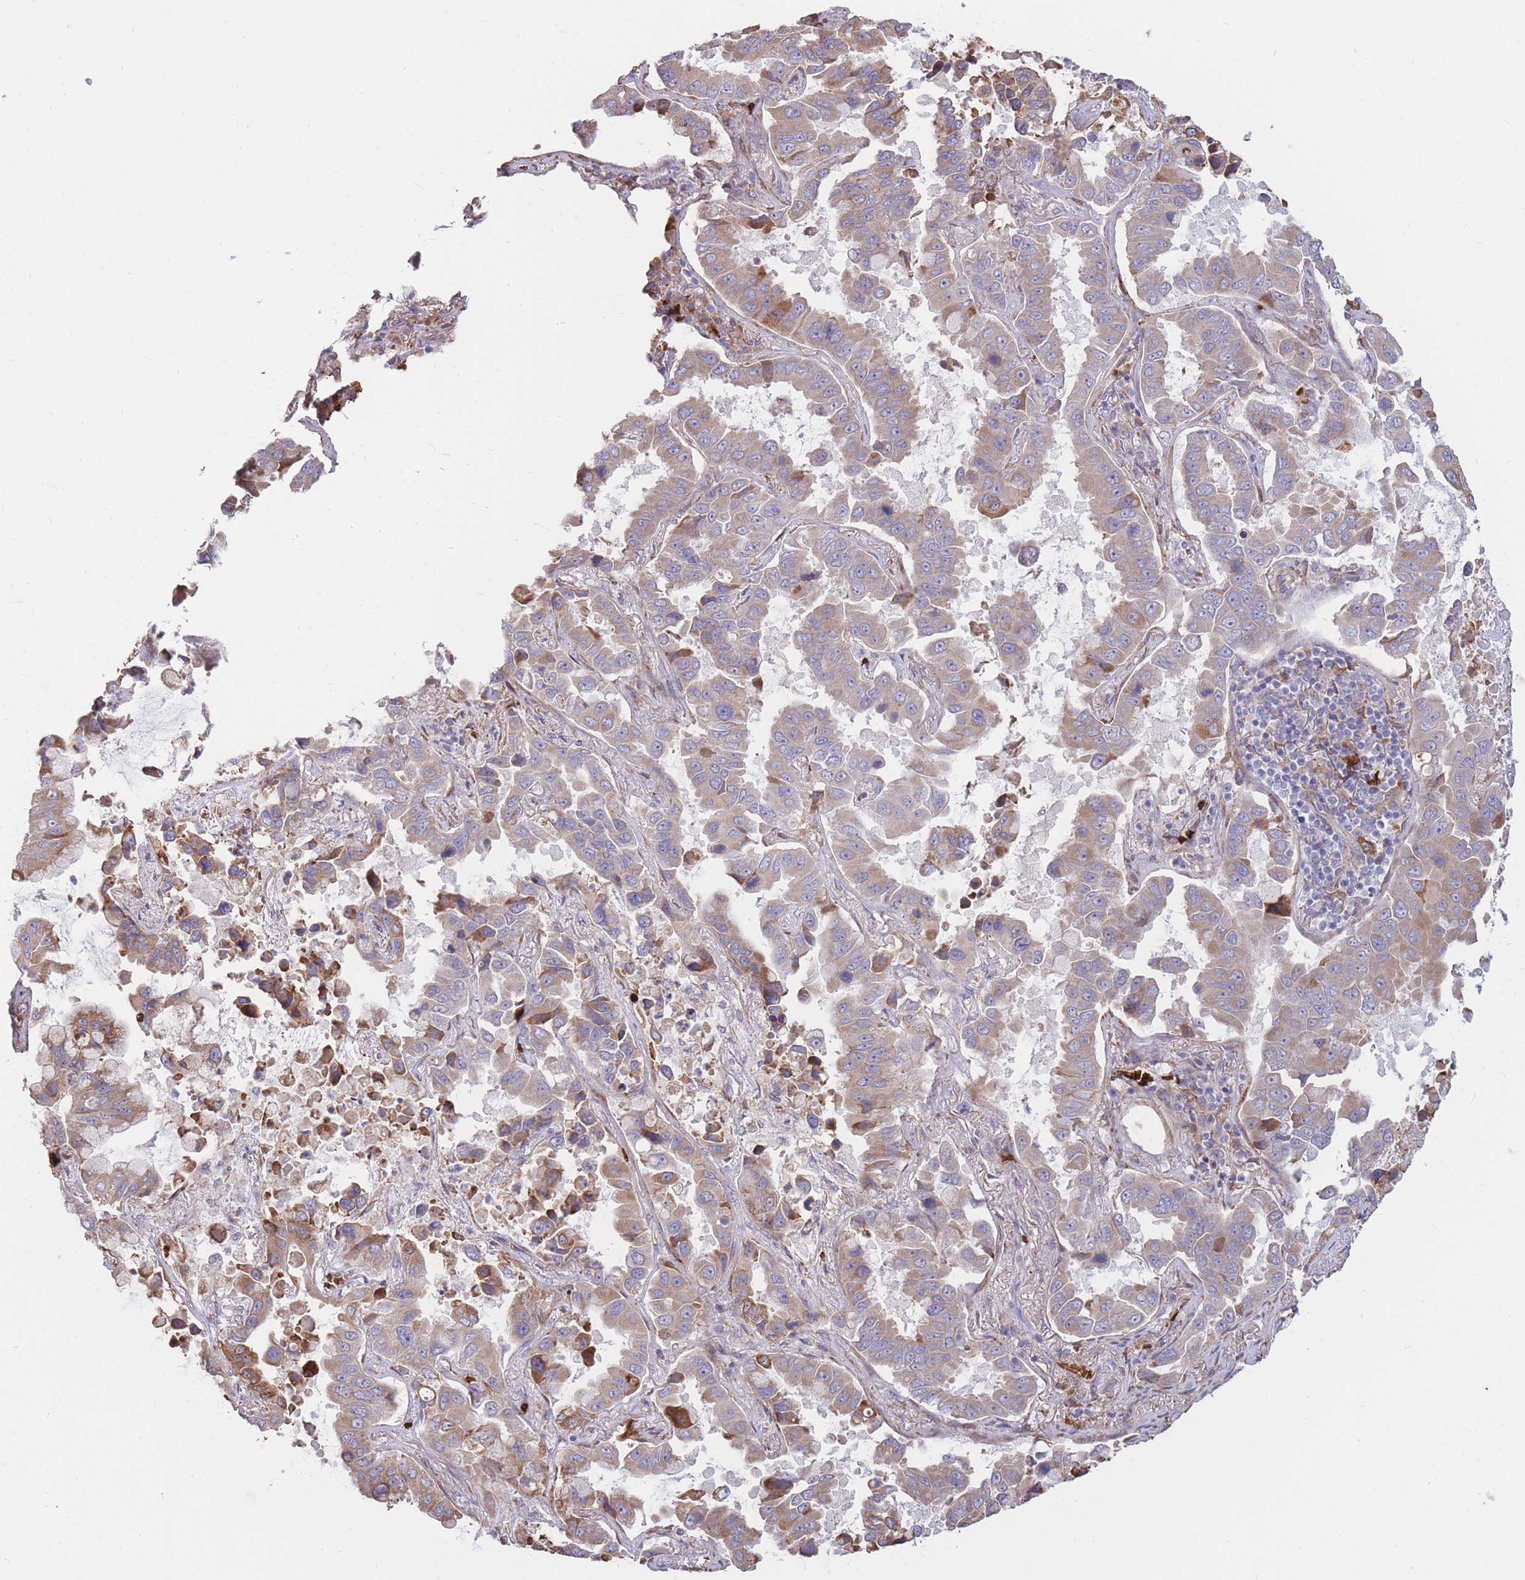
{"staining": {"intensity": "strong", "quantity": "25%-75%", "location": "cytoplasmic/membranous"}, "tissue": "lung cancer", "cell_type": "Tumor cells", "image_type": "cancer", "snomed": [{"axis": "morphology", "description": "Adenocarcinoma, NOS"}, {"axis": "topography", "description": "Lung"}], "caption": "Tumor cells demonstrate high levels of strong cytoplasmic/membranous staining in approximately 25%-75% of cells in lung adenocarcinoma. The protein of interest is stained brown, and the nuclei are stained in blue (DAB IHC with brightfield microscopy, high magnification).", "gene": "ATP10D", "patient": {"sex": "male", "age": 64}}